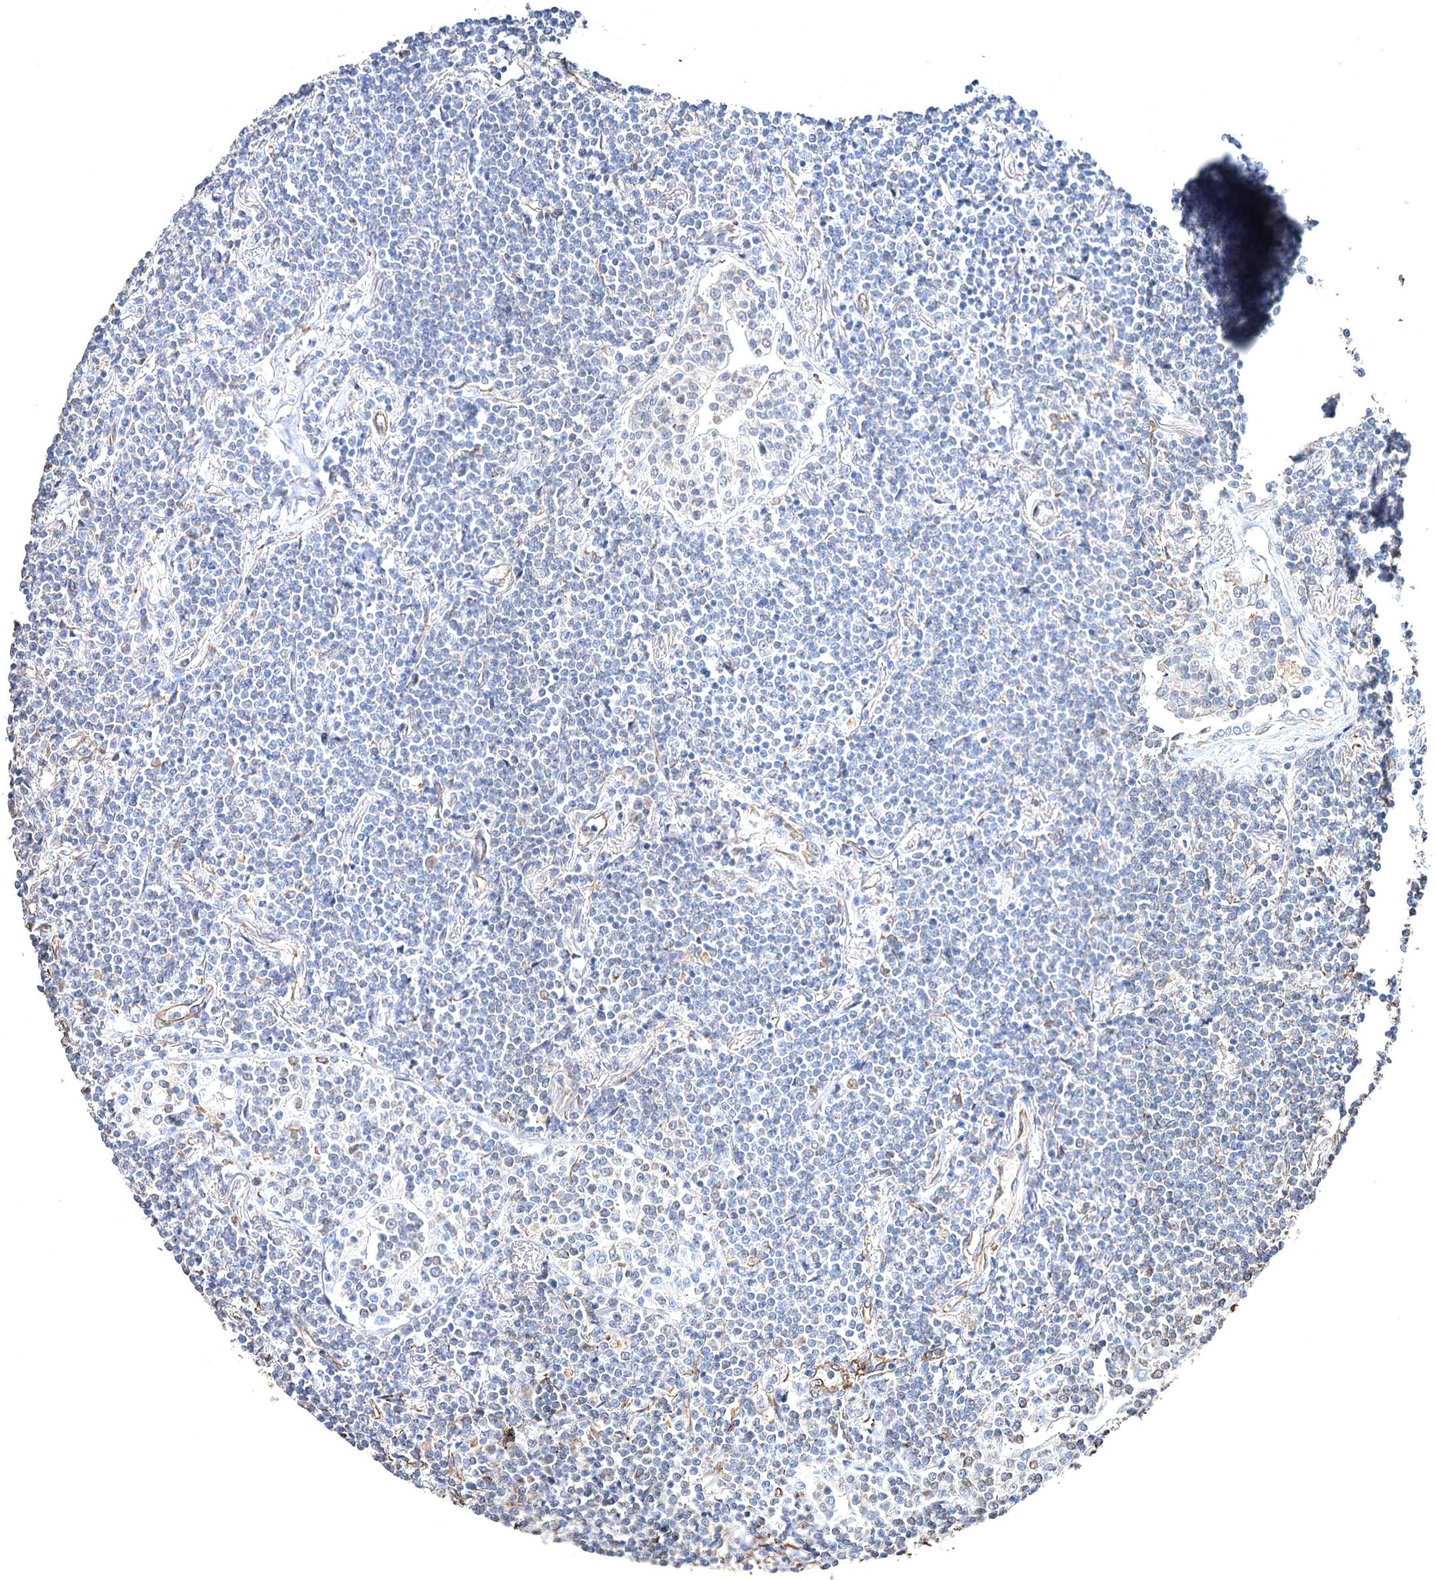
{"staining": {"intensity": "negative", "quantity": "none", "location": "none"}, "tissue": "lymphoma", "cell_type": "Tumor cells", "image_type": "cancer", "snomed": [{"axis": "morphology", "description": "Malignant lymphoma, non-Hodgkin's type, Low grade"}, {"axis": "topography", "description": "Lung"}], "caption": "Lymphoma stained for a protein using IHC demonstrates no positivity tumor cells.", "gene": "CLEC4M", "patient": {"sex": "female", "age": 71}}